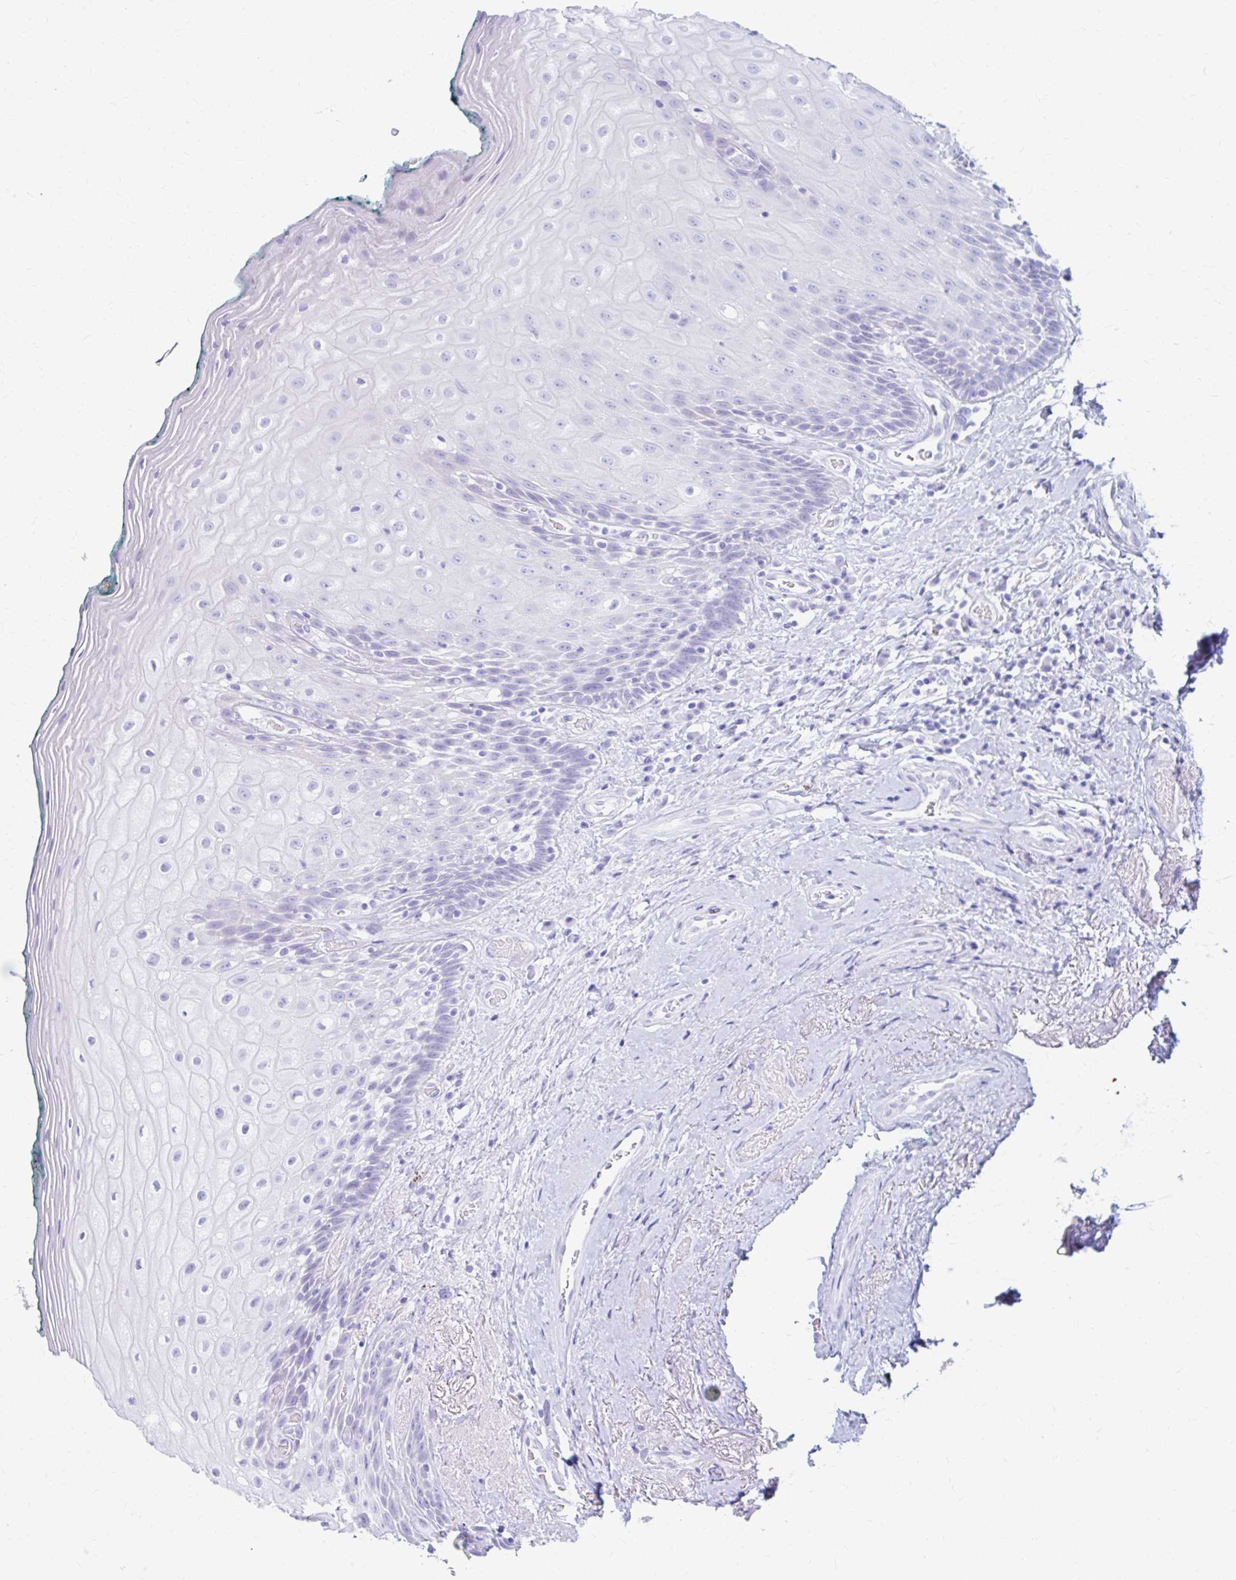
{"staining": {"intensity": "negative", "quantity": "none", "location": "none"}, "tissue": "oral mucosa", "cell_type": "Squamous epithelial cells", "image_type": "normal", "snomed": [{"axis": "morphology", "description": "Normal tissue, NOS"}, {"axis": "morphology", "description": "Squamous cell carcinoma, NOS"}, {"axis": "topography", "description": "Oral tissue"}, {"axis": "topography", "description": "Head-Neck"}], "caption": "This histopathology image is of benign oral mucosa stained with immunohistochemistry to label a protein in brown with the nuclei are counter-stained blue. There is no positivity in squamous epithelial cells. (DAB IHC visualized using brightfield microscopy, high magnification).", "gene": "NSG2", "patient": {"sex": "male", "age": 64}}